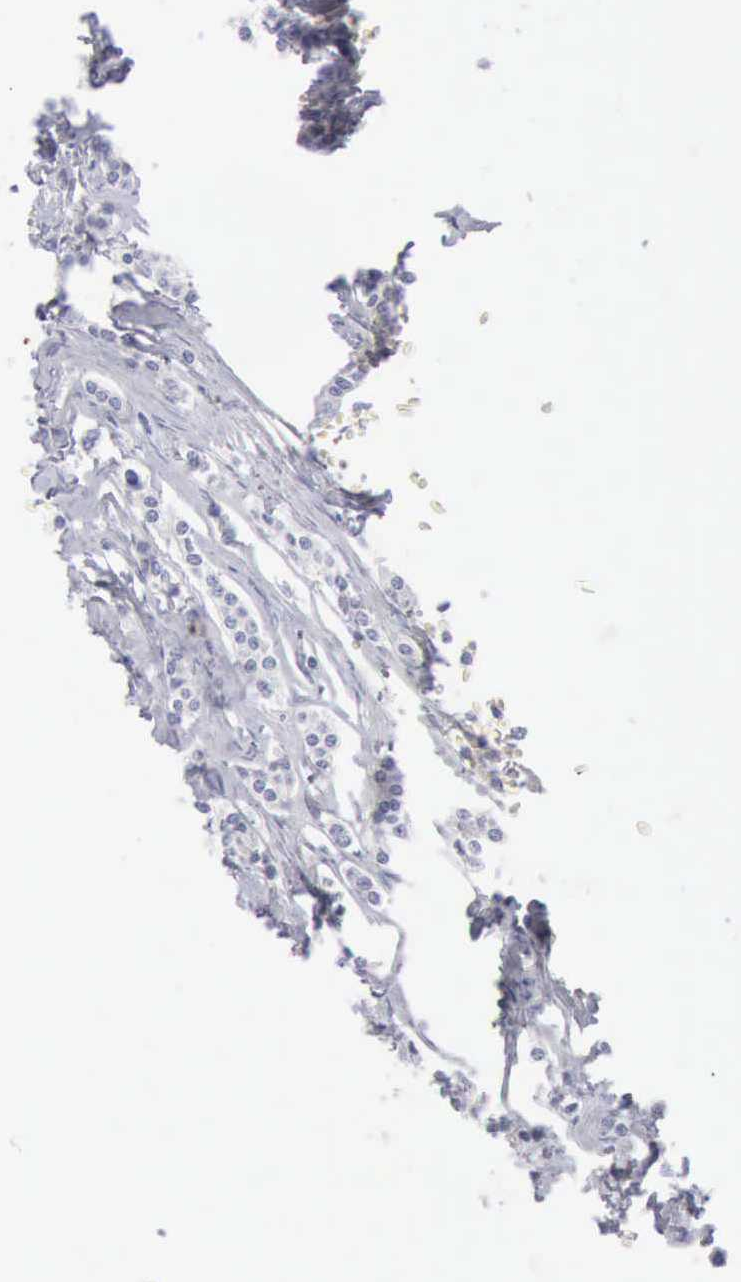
{"staining": {"intensity": "negative", "quantity": "none", "location": "none"}, "tissue": "carcinoid", "cell_type": "Tumor cells", "image_type": "cancer", "snomed": [{"axis": "morphology", "description": "Carcinoid, malignant, NOS"}, {"axis": "topography", "description": "Small intestine"}], "caption": "The image shows no significant expression in tumor cells of malignant carcinoid.", "gene": "KRT10", "patient": {"sex": "male", "age": 63}}